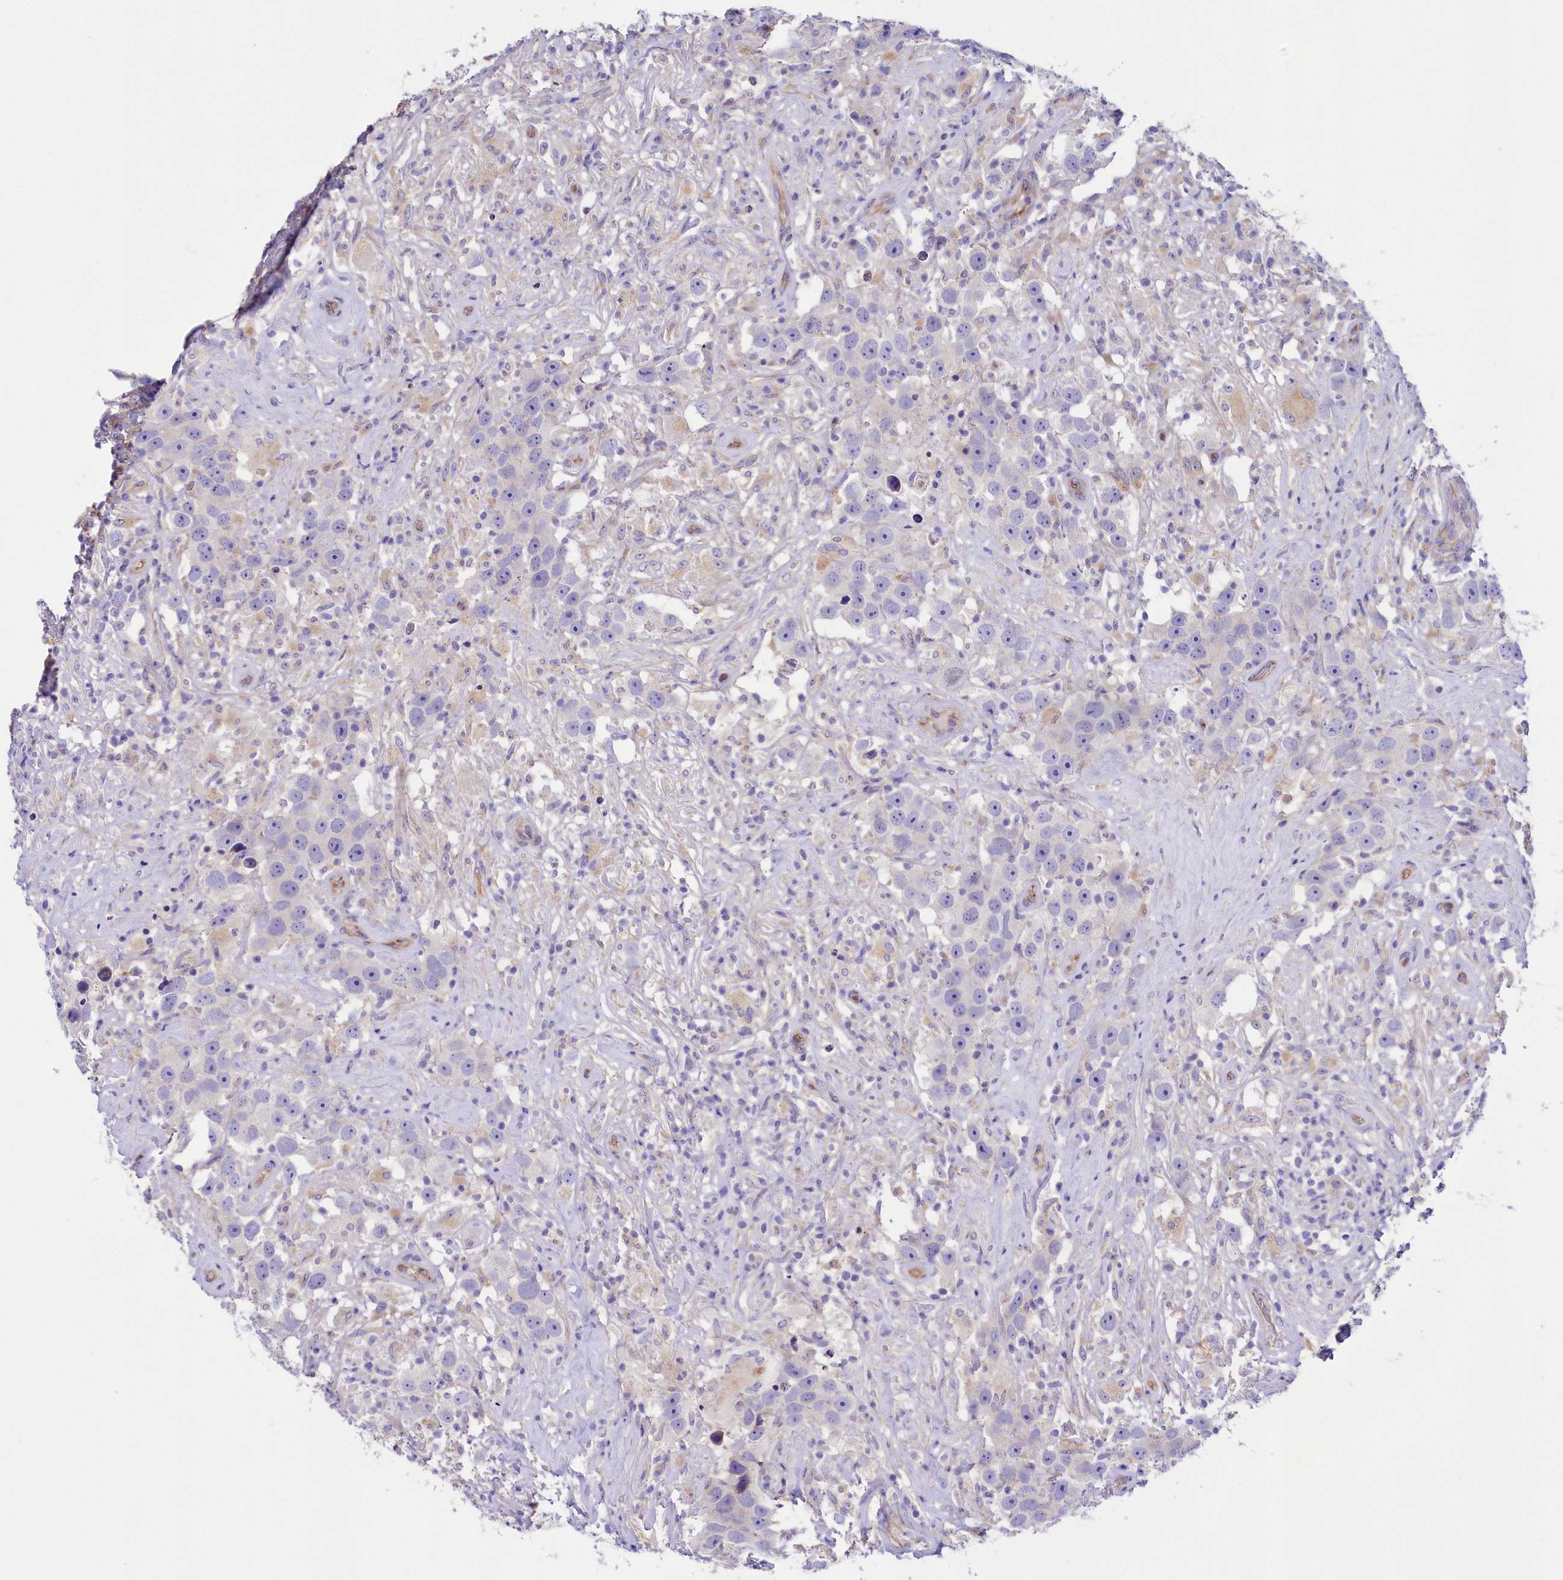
{"staining": {"intensity": "negative", "quantity": "none", "location": "none"}, "tissue": "testis cancer", "cell_type": "Tumor cells", "image_type": "cancer", "snomed": [{"axis": "morphology", "description": "Seminoma, NOS"}, {"axis": "topography", "description": "Testis"}], "caption": "This is an immunohistochemistry photomicrograph of human testis seminoma. There is no expression in tumor cells.", "gene": "SLF1", "patient": {"sex": "male", "age": 49}}